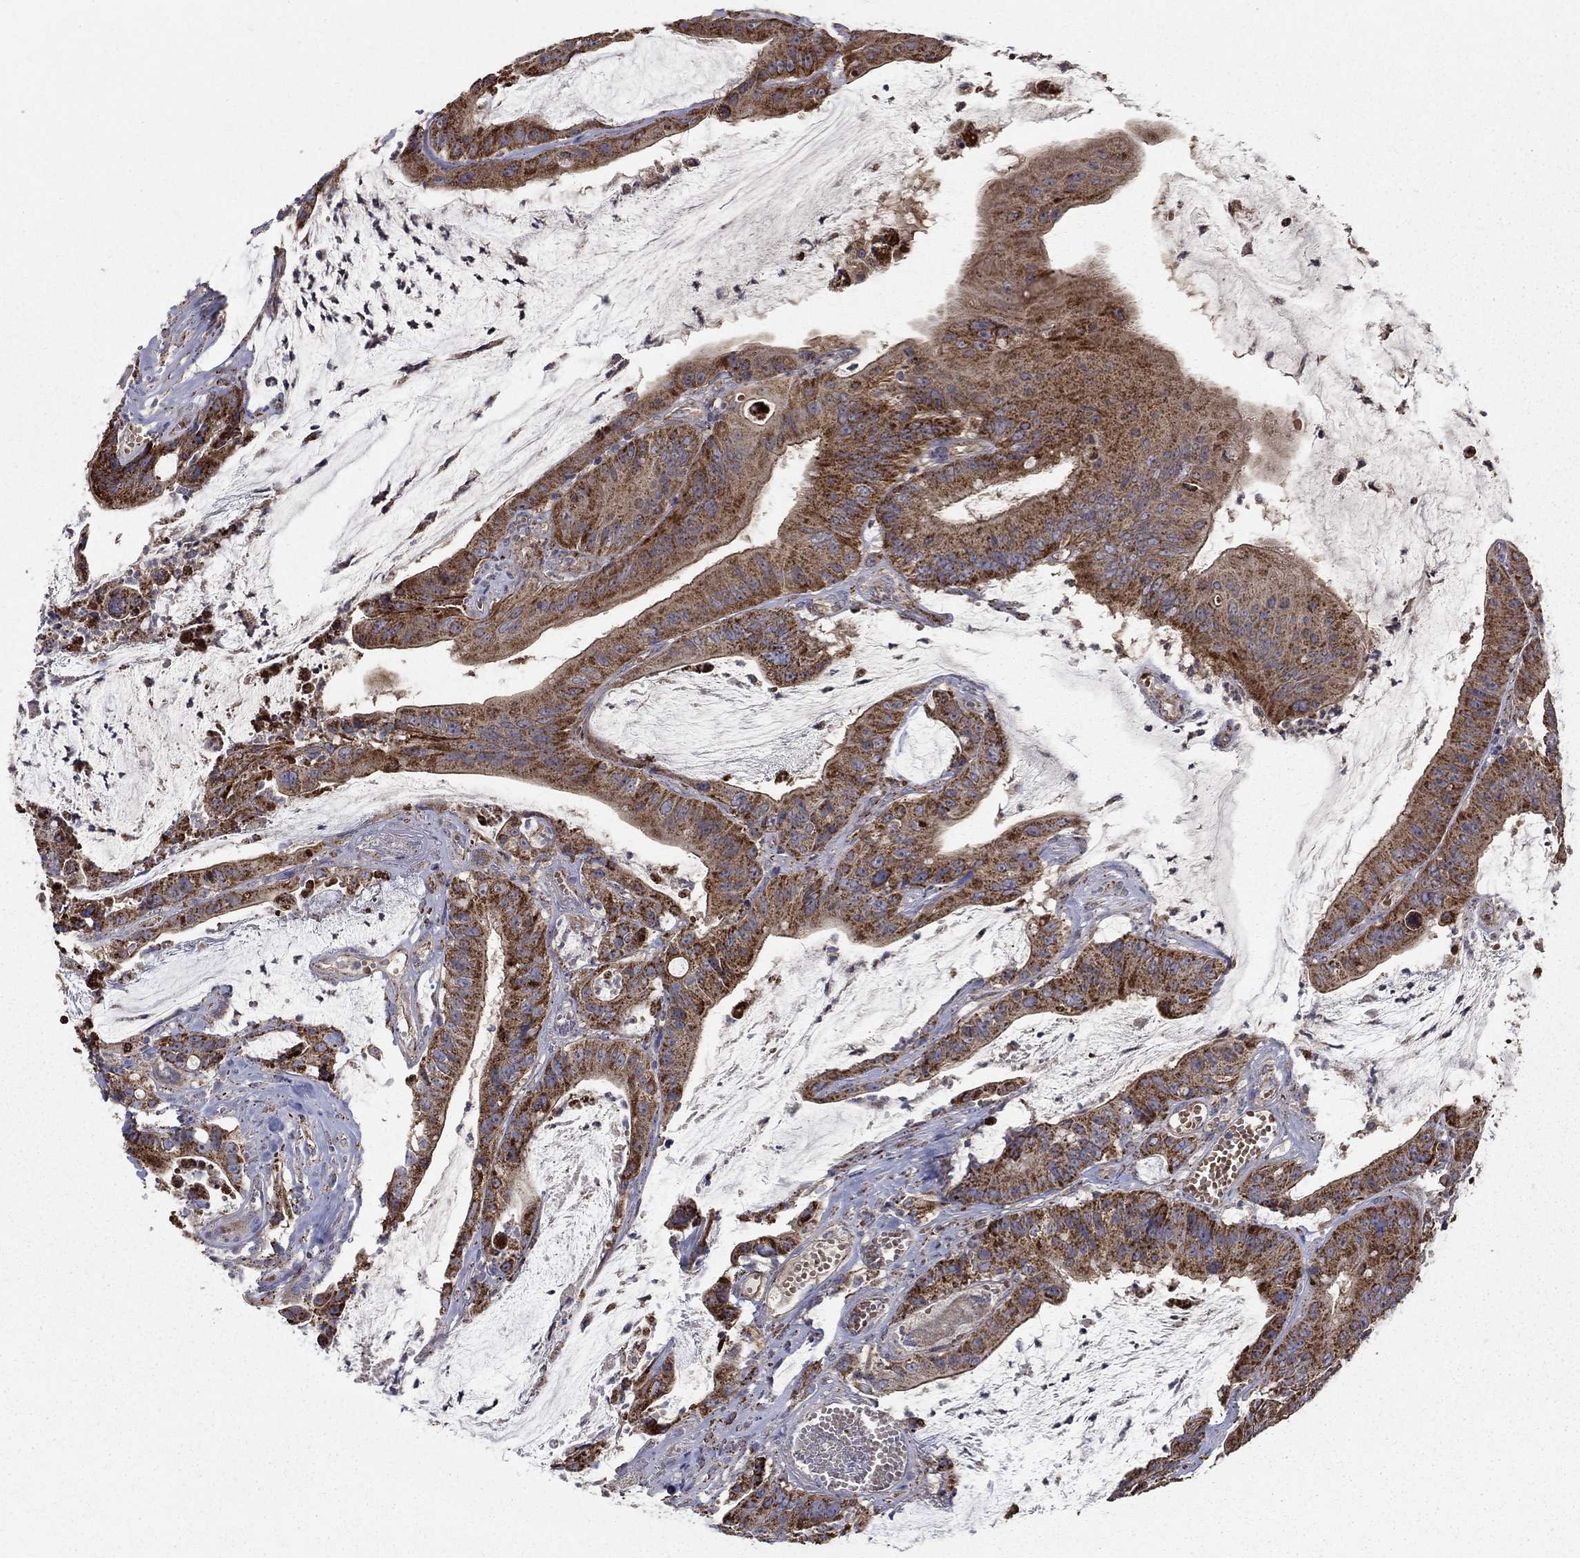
{"staining": {"intensity": "strong", "quantity": ">75%", "location": "cytoplasmic/membranous"}, "tissue": "colorectal cancer", "cell_type": "Tumor cells", "image_type": "cancer", "snomed": [{"axis": "morphology", "description": "Adenocarcinoma, NOS"}, {"axis": "topography", "description": "Colon"}], "caption": "A high-resolution image shows IHC staining of colorectal cancer, which reveals strong cytoplasmic/membranous expression in about >75% of tumor cells.", "gene": "GCSH", "patient": {"sex": "female", "age": 69}}